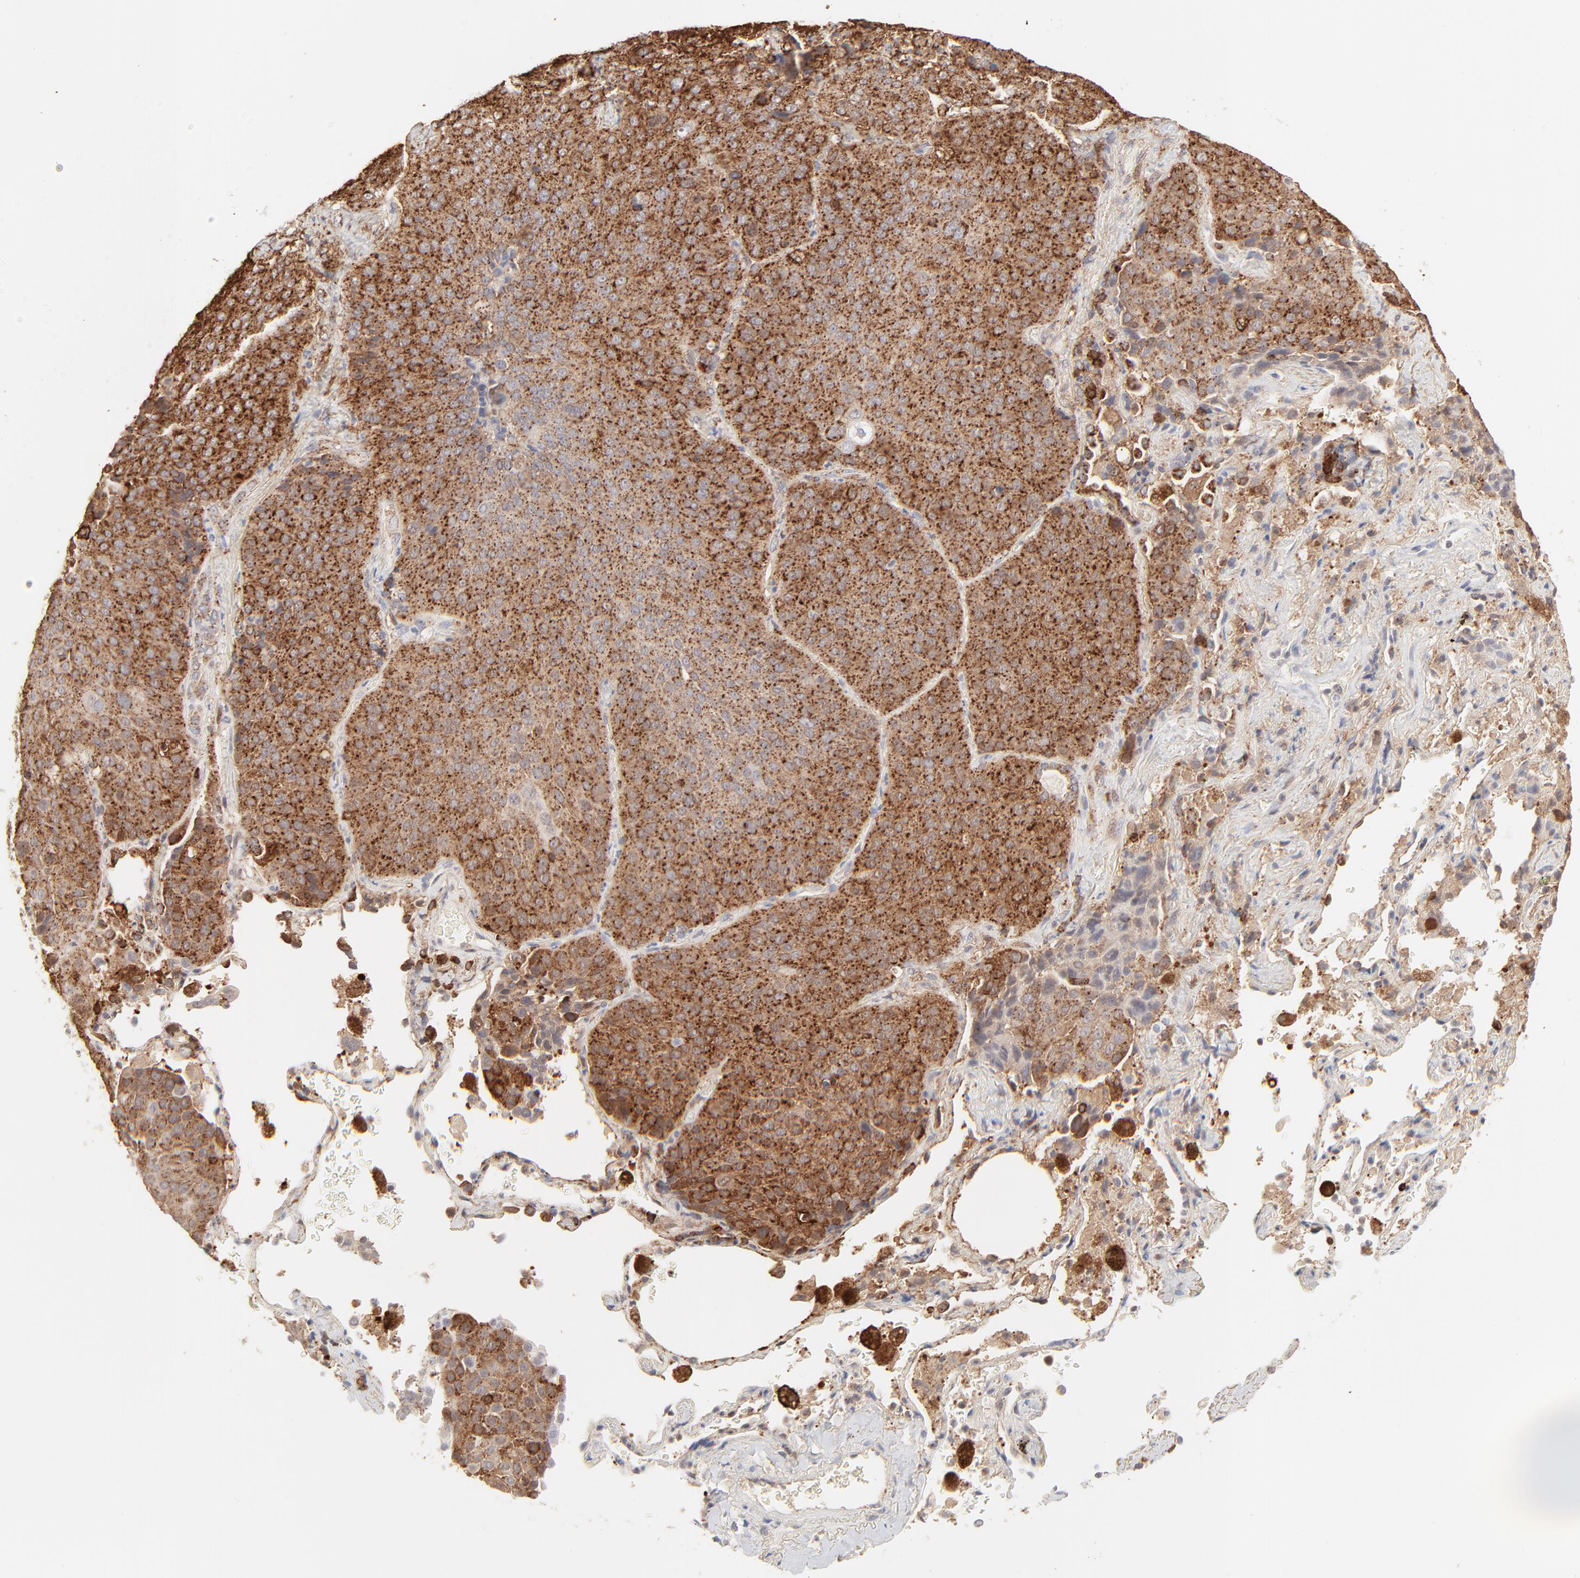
{"staining": {"intensity": "moderate", "quantity": ">75%", "location": "cytoplasmic/membranous"}, "tissue": "lung cancer", "cell_type": "Tumor cells", "image_type": "cancer", "snomed": [{"axis": "morphology", "description": "Squamous cell carcinoma, NOS"}, {"axis": "topography", "description": "Lung"}], "caption": "Human lung cancer stained with a protein marker shows moderate staining in tumor cells.", "gene": "CDK6", "patient": {"sex": "male", "age": 54}}